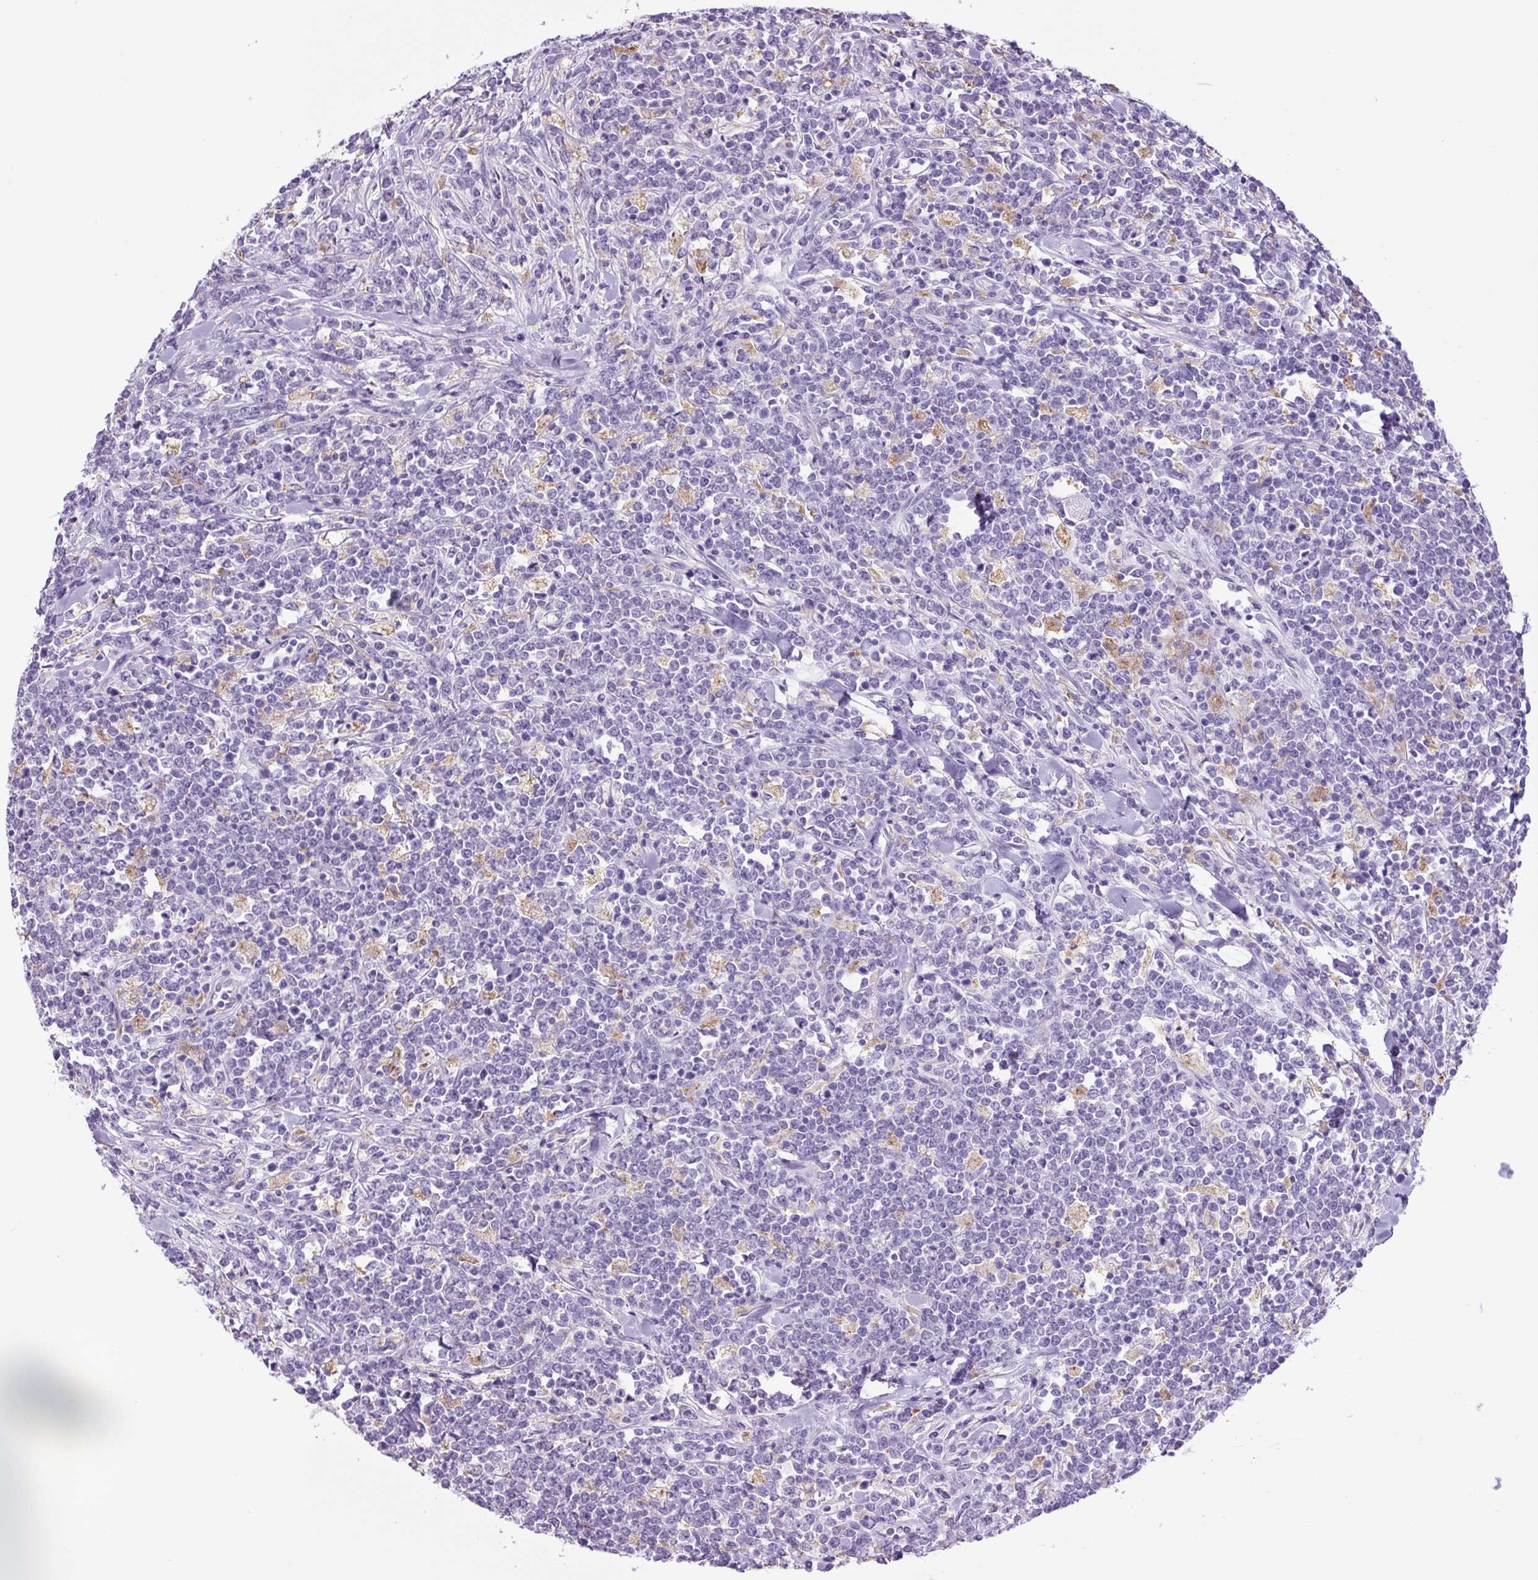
{"staining": {"intensity": "negative", "quantity": "none", "location": "none"}, "tissue": "lymphoma", "cell_type": "Tumor cells", "image_type": "cancer", "snomed": [{"axis": "morphology", "description": "Malignant lymphoma, non-Hodgkin's type, High grade"}, {"axis": "topography", "description": "Small intestine"}, {"axis": "topography", "description": "Colon"}], "caption": "IHC image of neoplastic tissue: high-grade malignant lymphoma, non-Hodgkin's type stained with DAB demonstrates no significant protein expression in tumor cells.", "gene": "LCN10", "patient": {"sex": "male", "age": 8}}